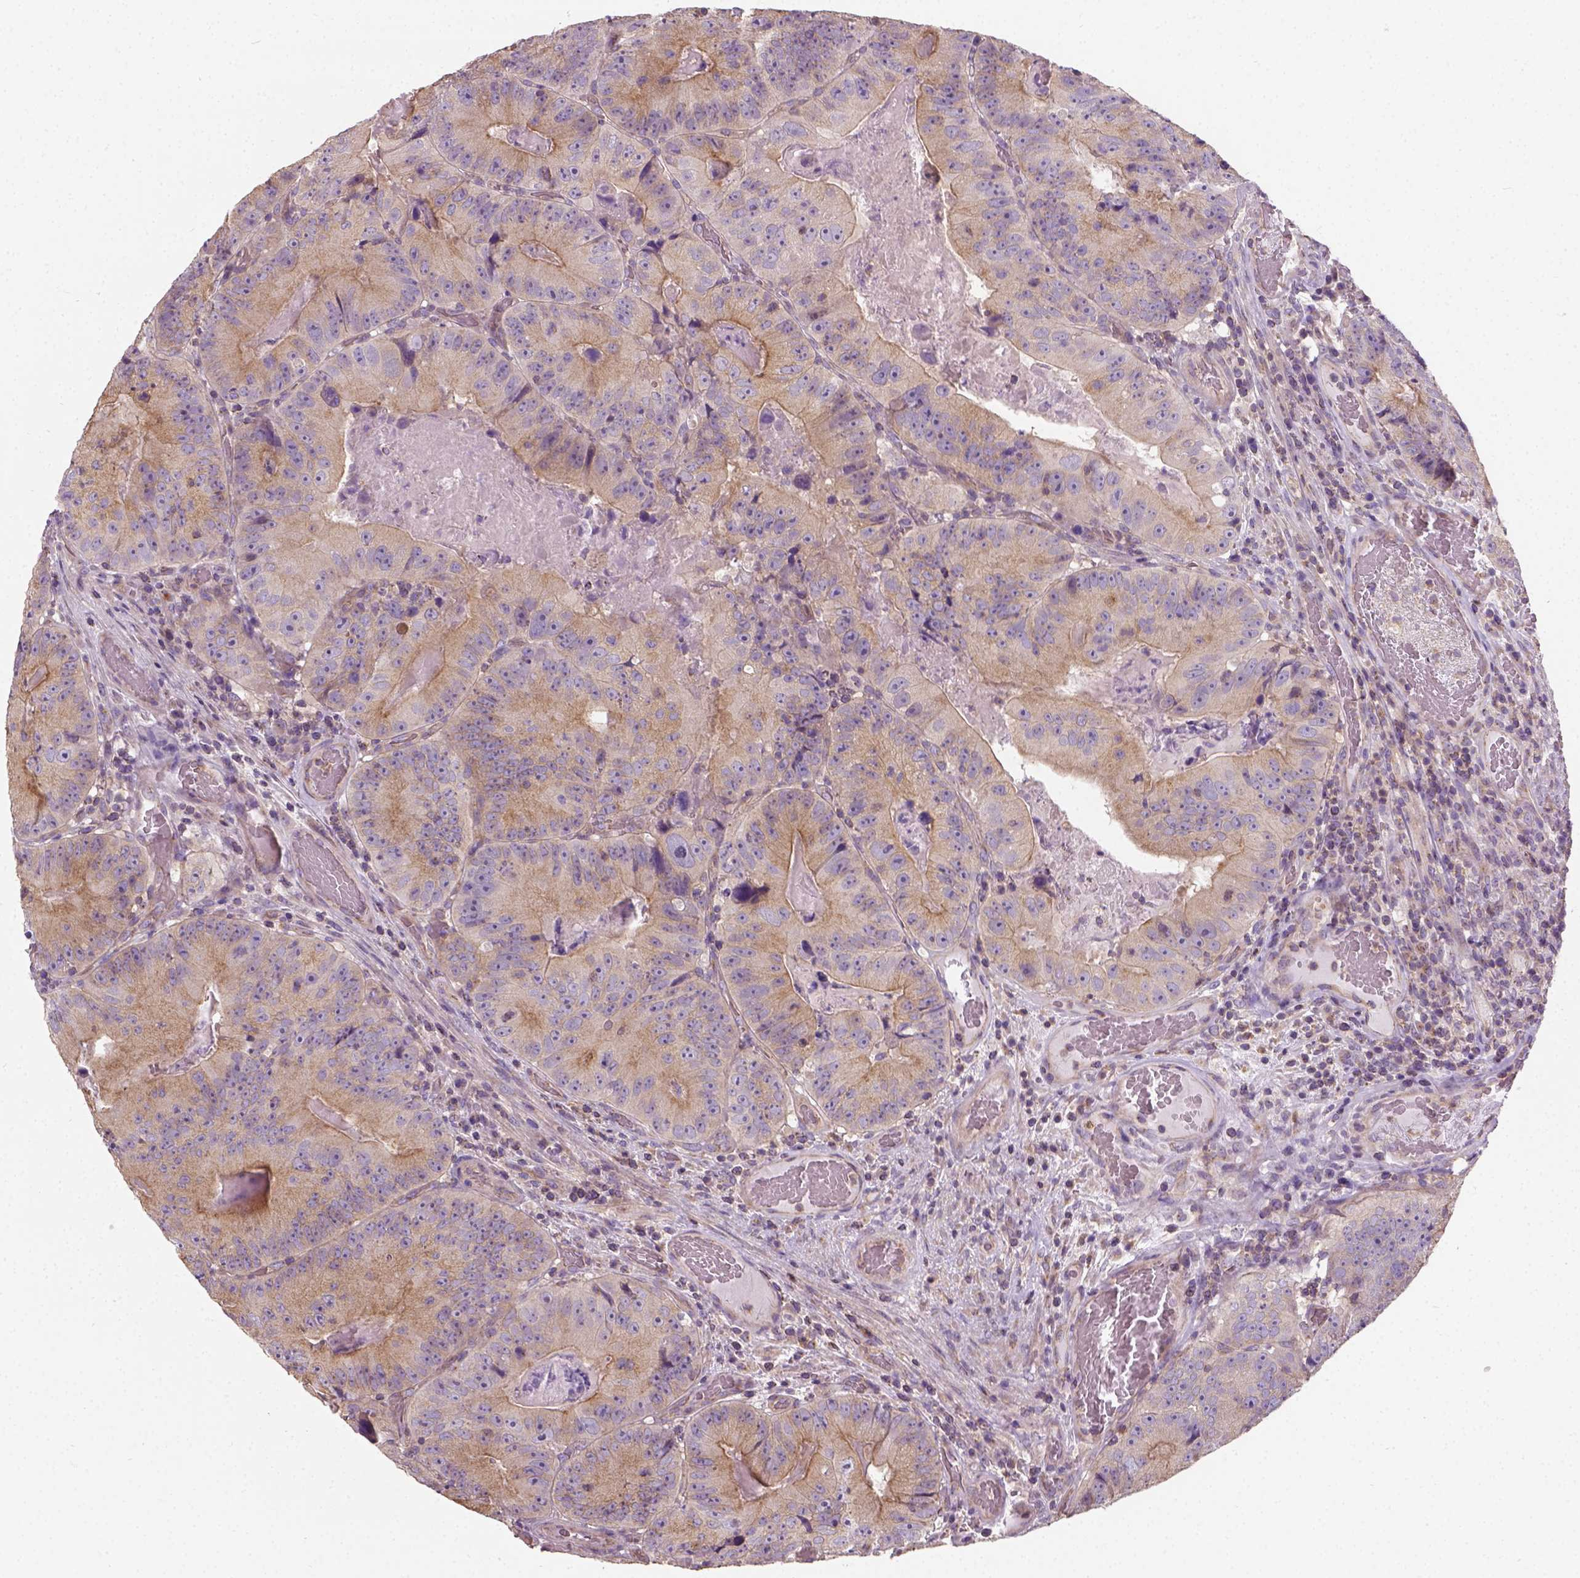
{"staining": {"intensity": "moderate", "quantity": "25%-75%", "location": "cytoplasmic/membranous"}, "tissue": "colorectal cancer", "cell_type": "Tumor cells", "image_type": "cancer", "snomed": [{"axis": "morphology", "description": "Adenocarcinoma, NOS"}, {"axis": "topography", "description": "Colon"}], "caption": "Immunohistochemical staining of human colorectal adenocarcinoma exhibits medium levels of moderate cytoplasmic/membranous staining in approximately 25%-75% of tumor cells. (DAB = brown stain, brightfield microscopy at high magnification).", "gene": "CRACR2A", "patient": {"sex": "female", "age": 86}}